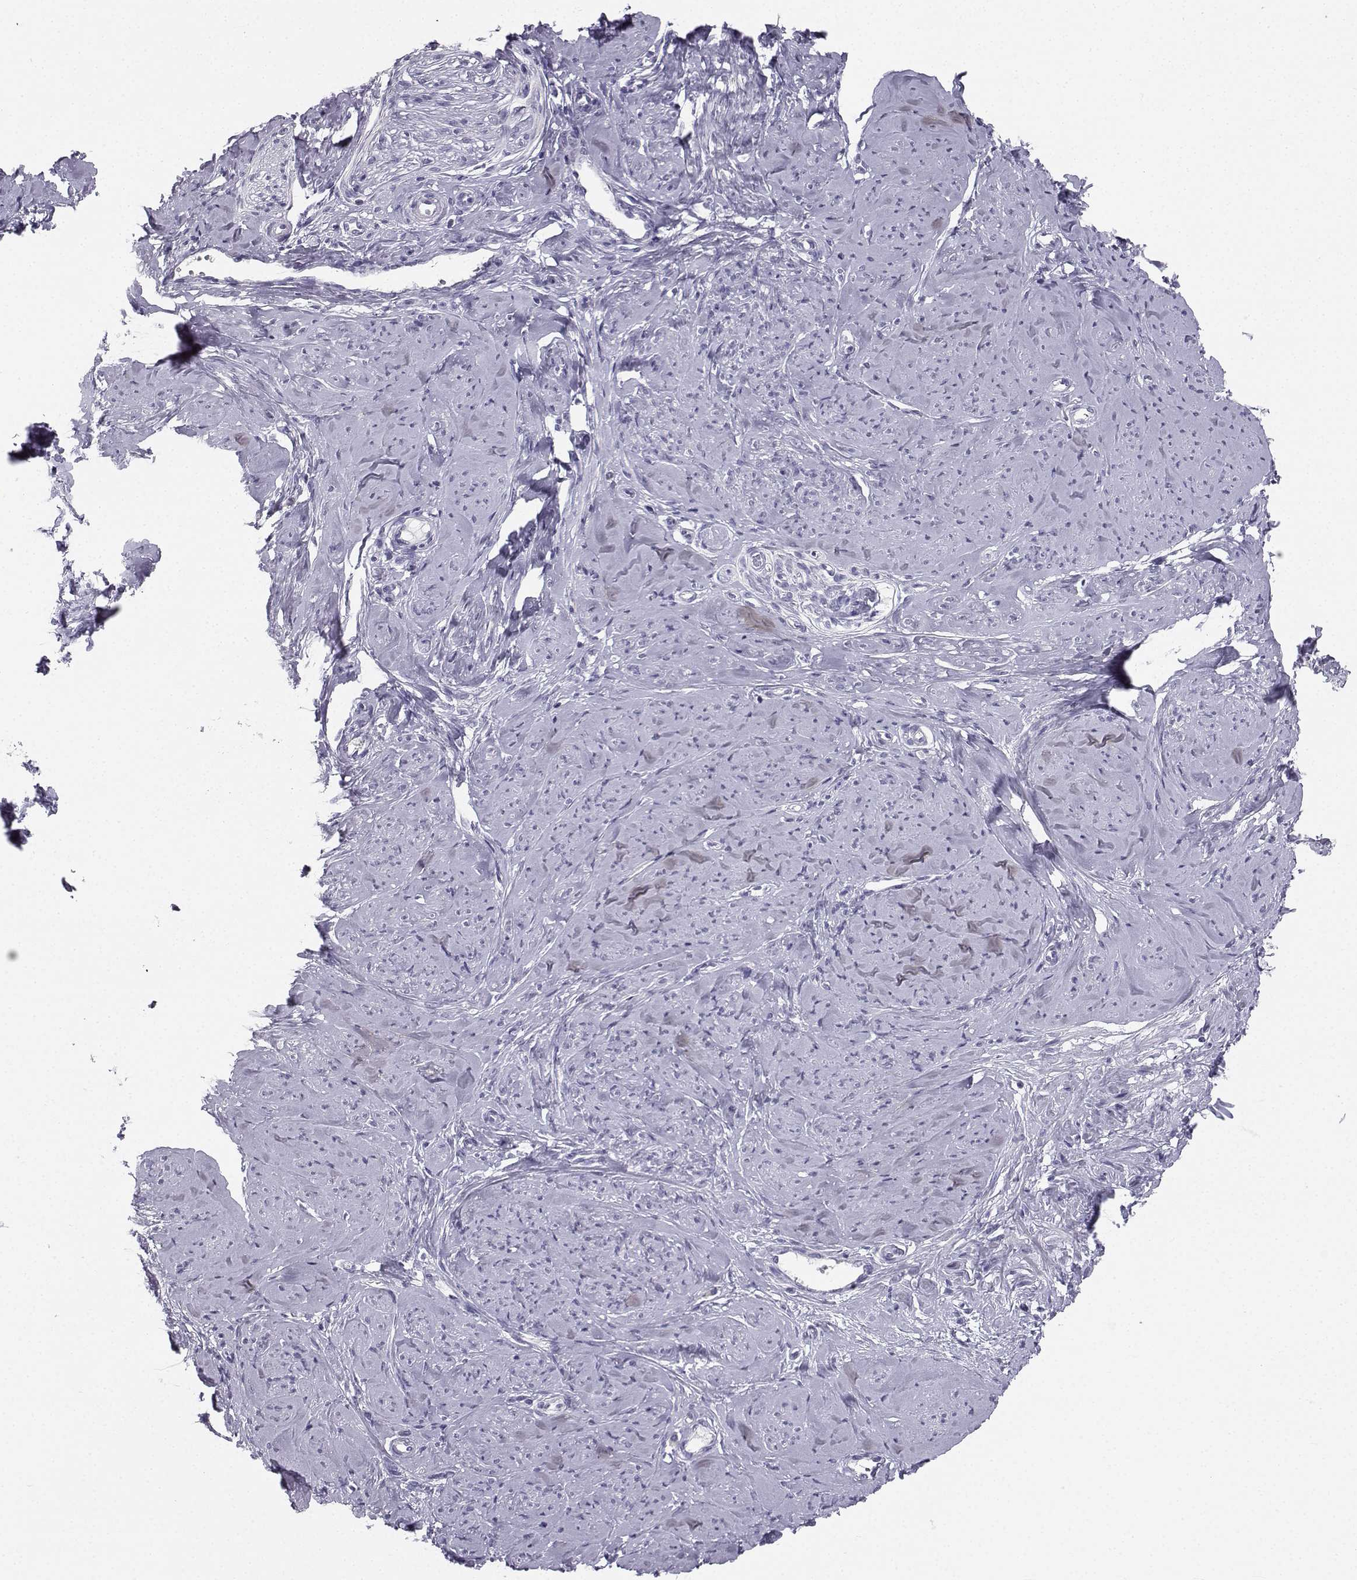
{"staining": {"intensity": "negative", "quantity": "none", "location": "none"}, "tissue": "smooth muscle", "cell_type": "Smooth muscle cells", "image_type": "normal", "snomed": [{"axis": "morphology", "description": "Normal tissue, NOS"}, {"axis": "topography", "description": "Smooth muscle"}], "caption": "A histopathology image of smooth muscle stained for a protein reveals no brown staining in smooth muscle cells. (DAB immunohistochemistry (IHC), high magnification).", "gene": "SYCE1", "patient": {"sex": "female", "age": 48}}